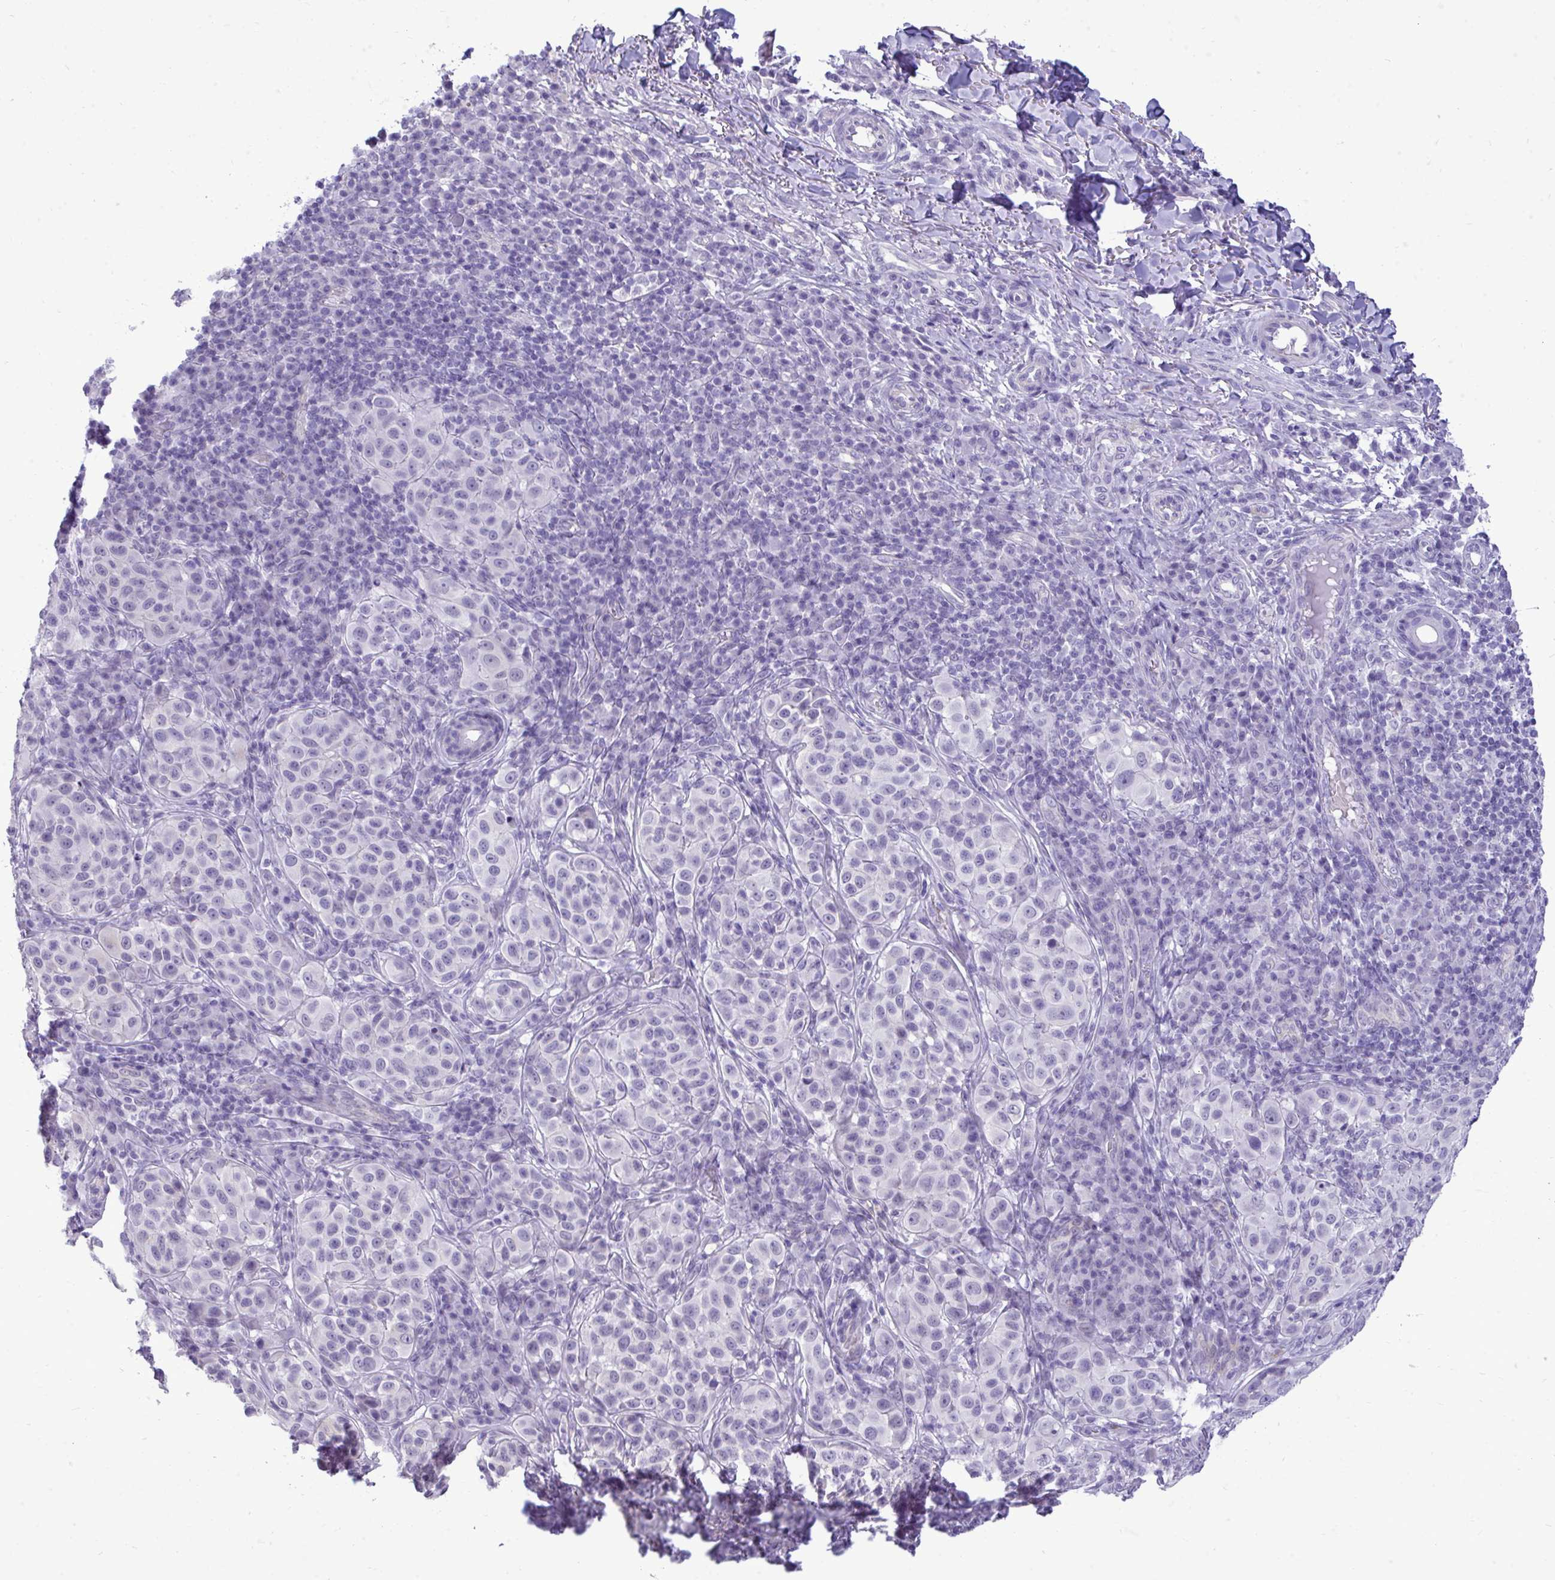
{"staining": {"intensity": "negative", "quantity": "none", "location": "none"}, "tissue": "melanoma", "cell_type": "Tumor cells", "image_type": "cancer", "snomed": [{"axis": "morphology", "description": "Malignant melanoma, NOS"}, {"axis": "topography", "description": "Skin"}], "caption": "A micrograph of melanoma stained for a protein exhibits no brown staining in tumor cells.", "gene": "PRM2", "patient": {"sex": "male", "age": 38}}